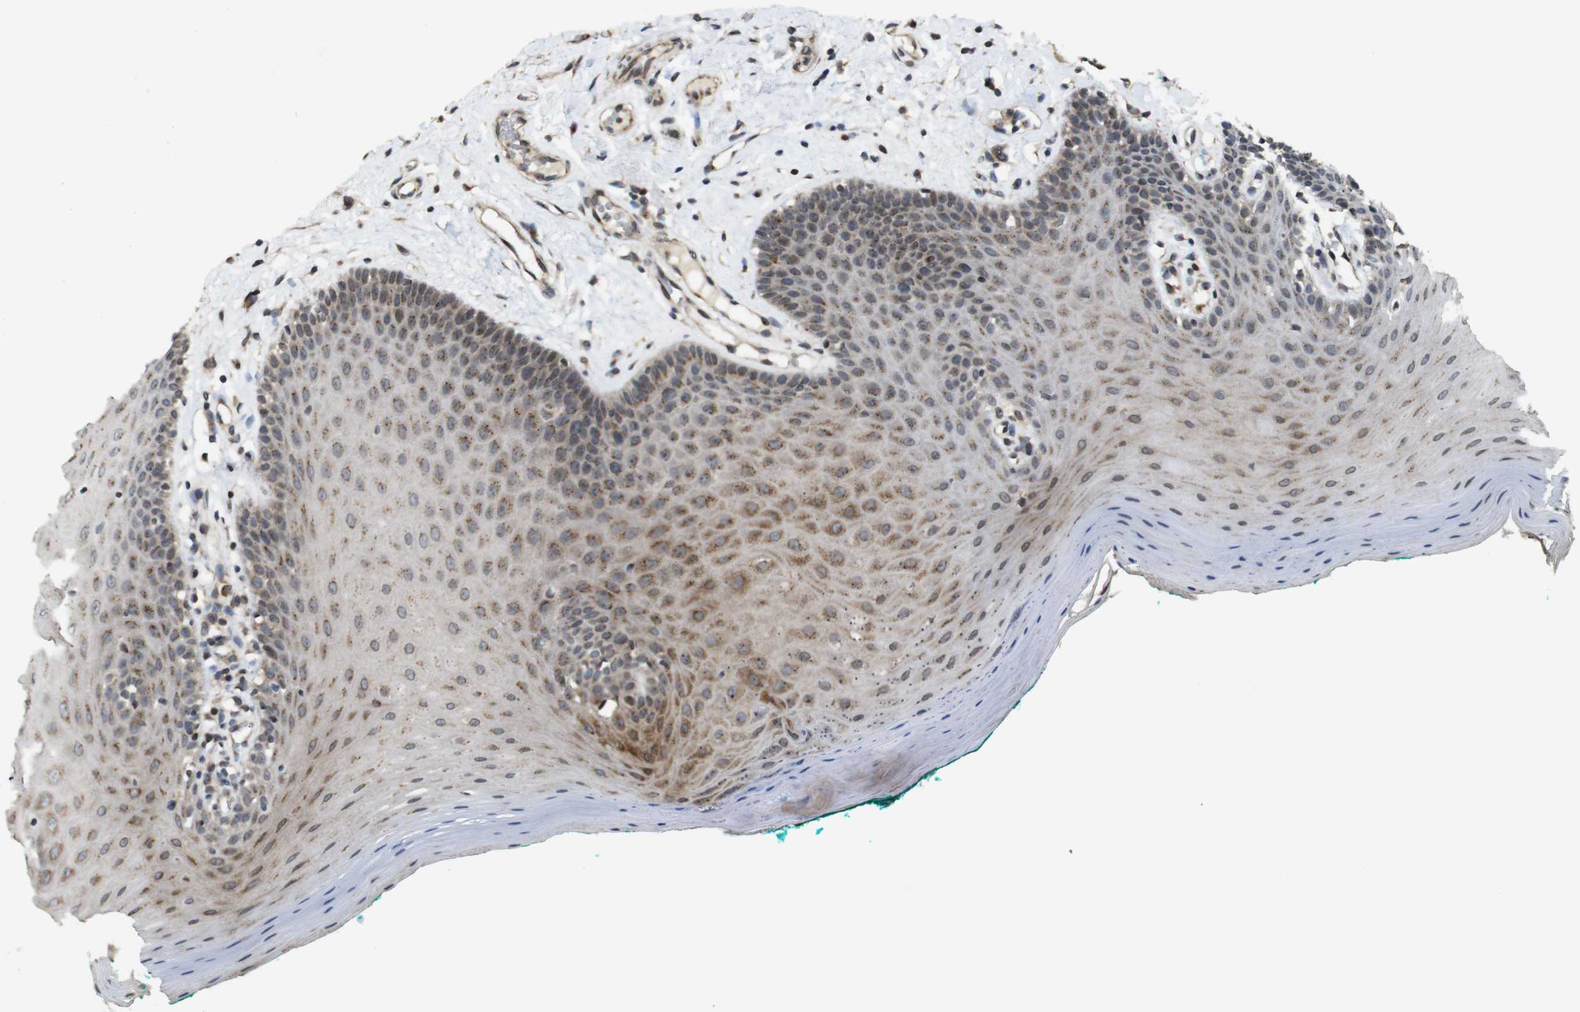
{"staining": {"intensity": "weak", "quantity": ">75%", "location": "cytoplasmic/membranous"}, "tissue": "oral mucosa", "cell_type": "Squamous epithelial cells", "image_type": "normal", "snomed": [{"axis": "morphology", "description": "Normal tissue, NOS"}, {"axis": "topography", "description": "Skeletal muscle"}, {"axis": "topography", "description": "Oral tissue"}], "caption": "IHC image of normal oral mucosa: oral mucosa stained using immunohistochemistry reveals low levels of weak protein expression localized specifically in the cytoplasmic/membranous of squamous epithelial cells, appearing as a cytoplasmic/membranous brown color.", "gene": "EFCAB14", "patient": {"sex": "male", "age": 58}}